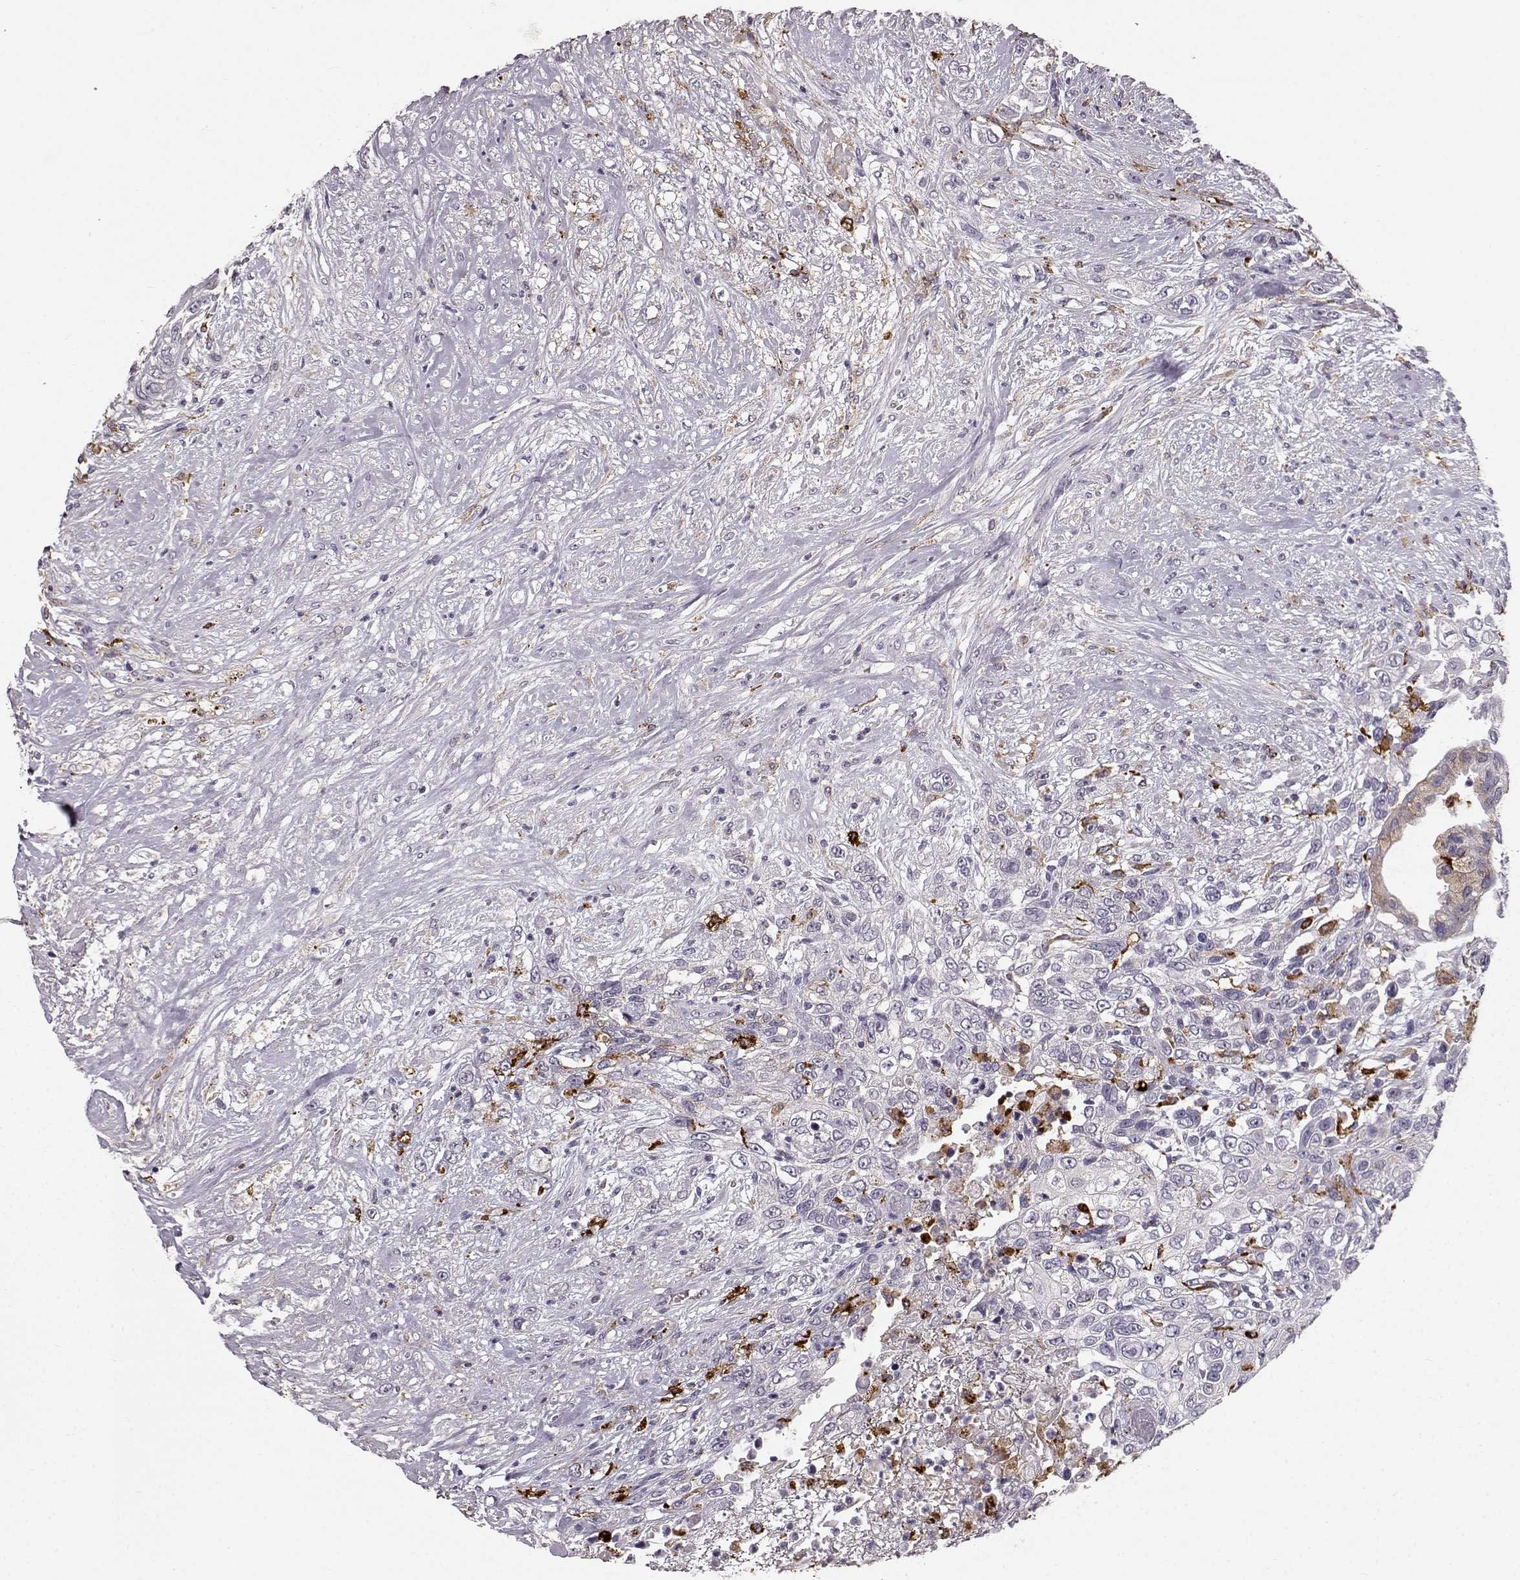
{"staining": {"intensity": "negative", "quantity": "none", "location": "none"}, "tissue": "urothelial cancer", "cell_type": "Tumor cells", "image_type": "cancer", "snomed": [{"axis": "morphology", "description": "Urothelial carcinoma, High grade"}, {"axis": "topography", "description": "Urinary bladder"}], "caption": "Urothelial carcinoma (high-grade) was stained to show a protein in brown. There is no significant positivity in tumor cells.", "gene": "CCNF", "patient": {"sex": "female", "age": 56}}